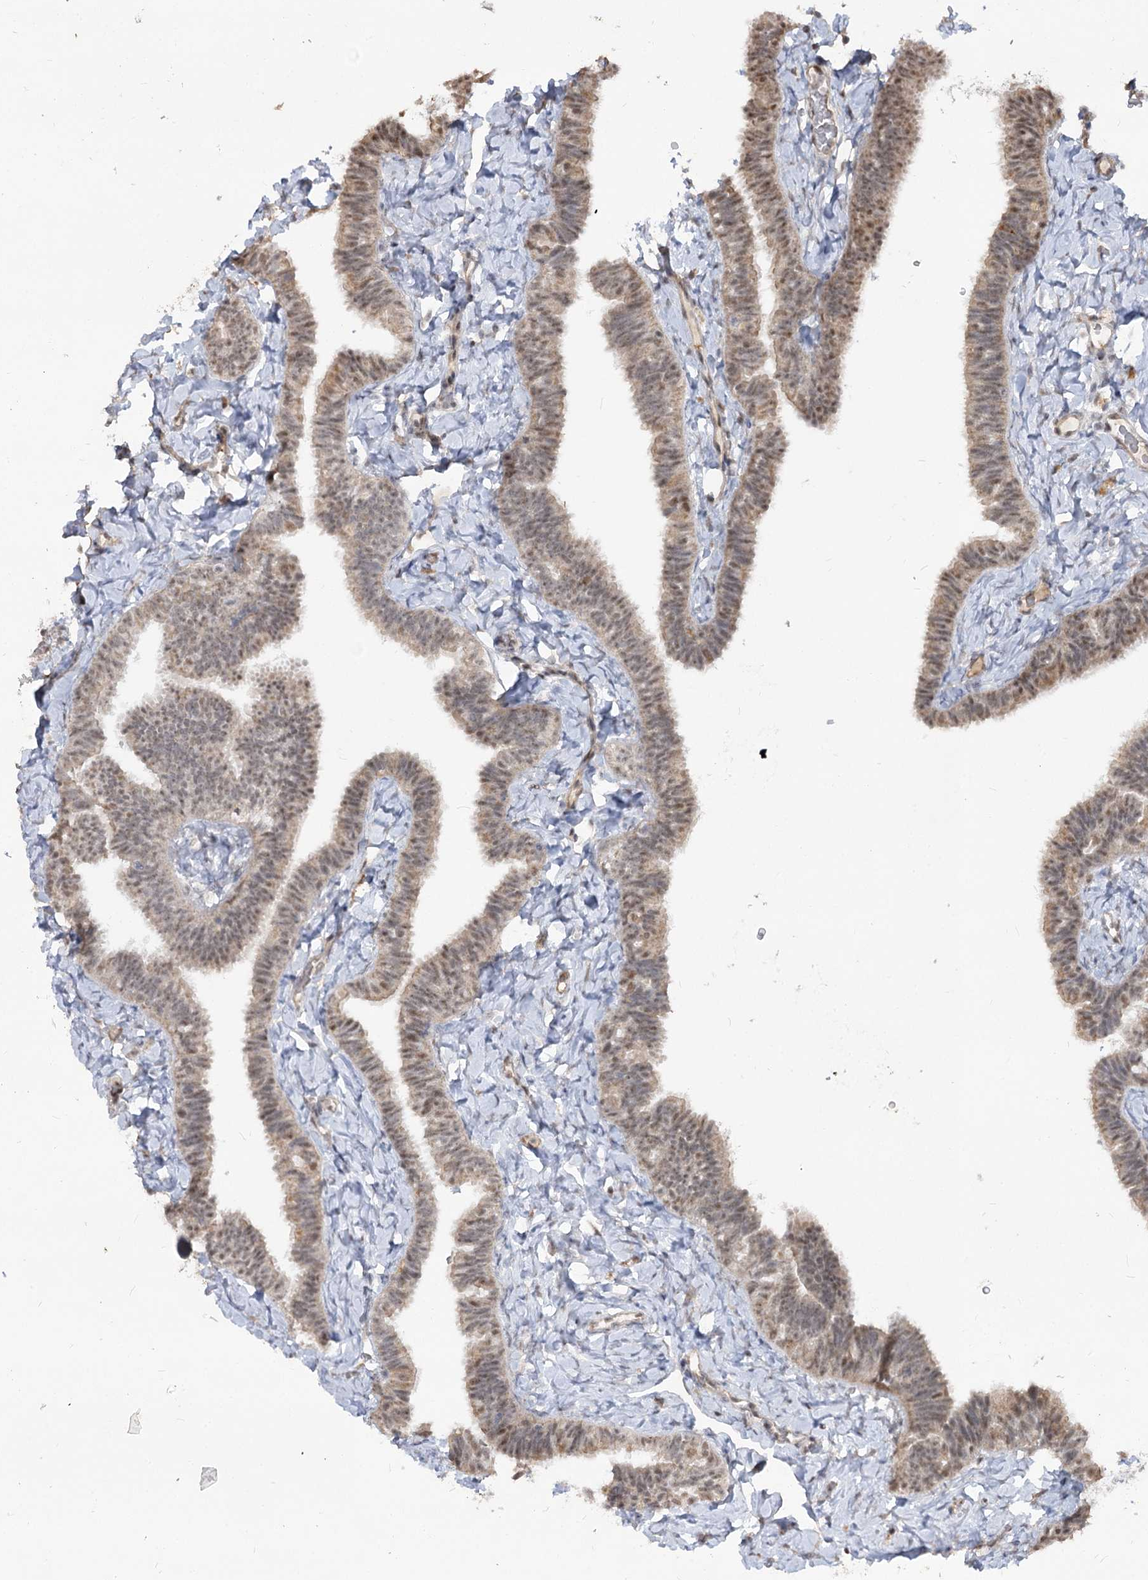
{"staining": {"intensity": "weak", "quantity": "25%-75%", "location": "cytoplasmic/membranous,nuclear"}, "tissue": "fallopian tube", "cell_type": "Glandular cells", "image_type": "normal", "snomed": [{"axis": "morphology", "description": "Normal tissue, NOS"}, {"axis": "topography", "description": "Fallopian tube"}], "caption": "Protein positivity by IHC displays weak cytoplasmic/membranous,nuclear expression in about 25%-75% of glandular cells in normal fallopian tube.", "gene": "RUFY4", "patient": {"sex": "female", "age": 65}}